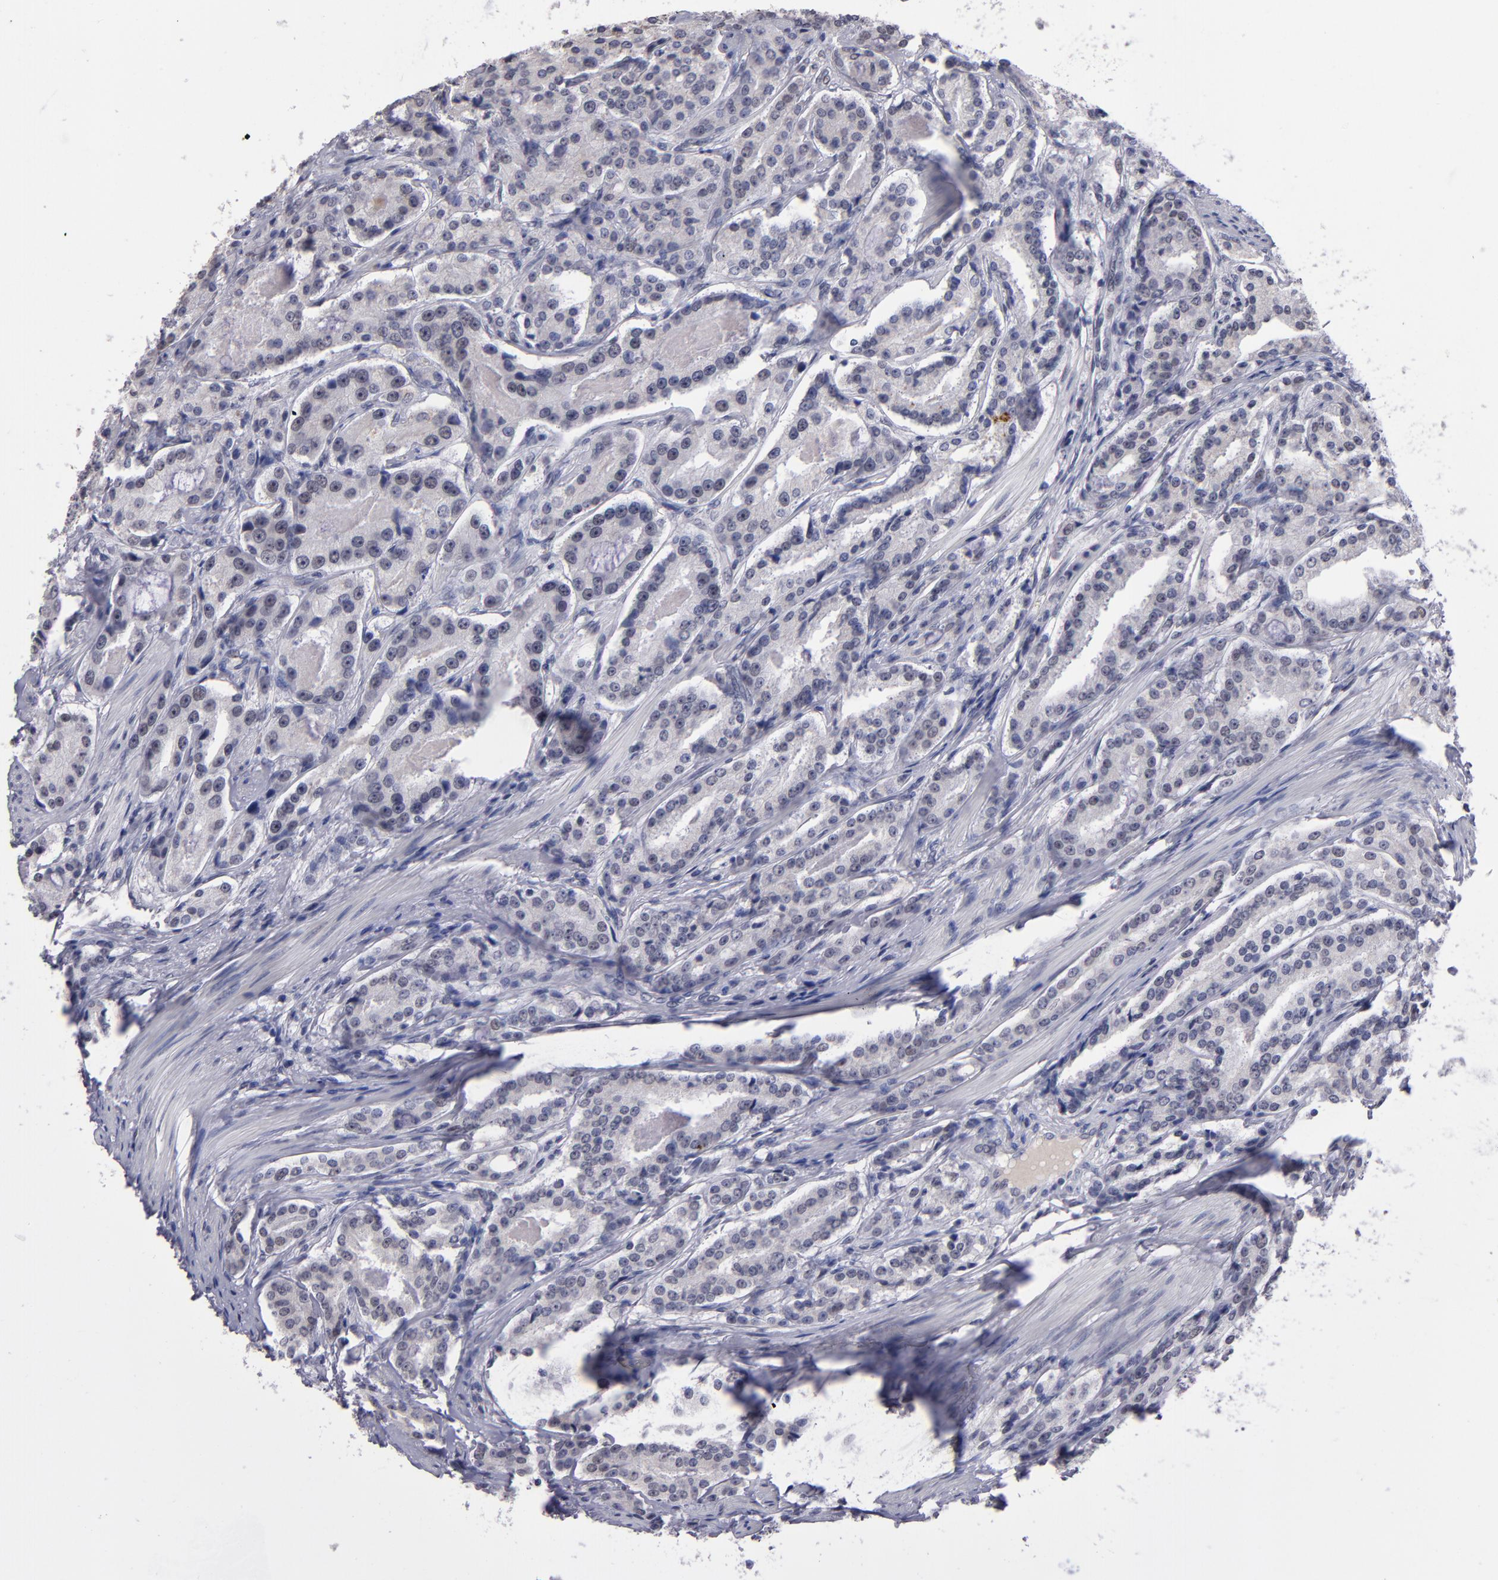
{"staining": {"intensity": "weak", "quantity": "<25%", "location": "cytoplasmic/membranous,nuclear"}, "tissue": "prostate cancer", "cell_type": "Tumor cells", "image_type": "cancer", "snomed": [{"axis": "morphology", "description": "Adenocarcinoma, Medium grade"}, {"axis": "topography", "description": "Prostate"}], "caption": "Tumor cells show no significant staining in prostate cancer (adenocarcinoma (medium-grade)).", "gene": "OTUB2", "patient": {"sex": "male", "age": 72}}